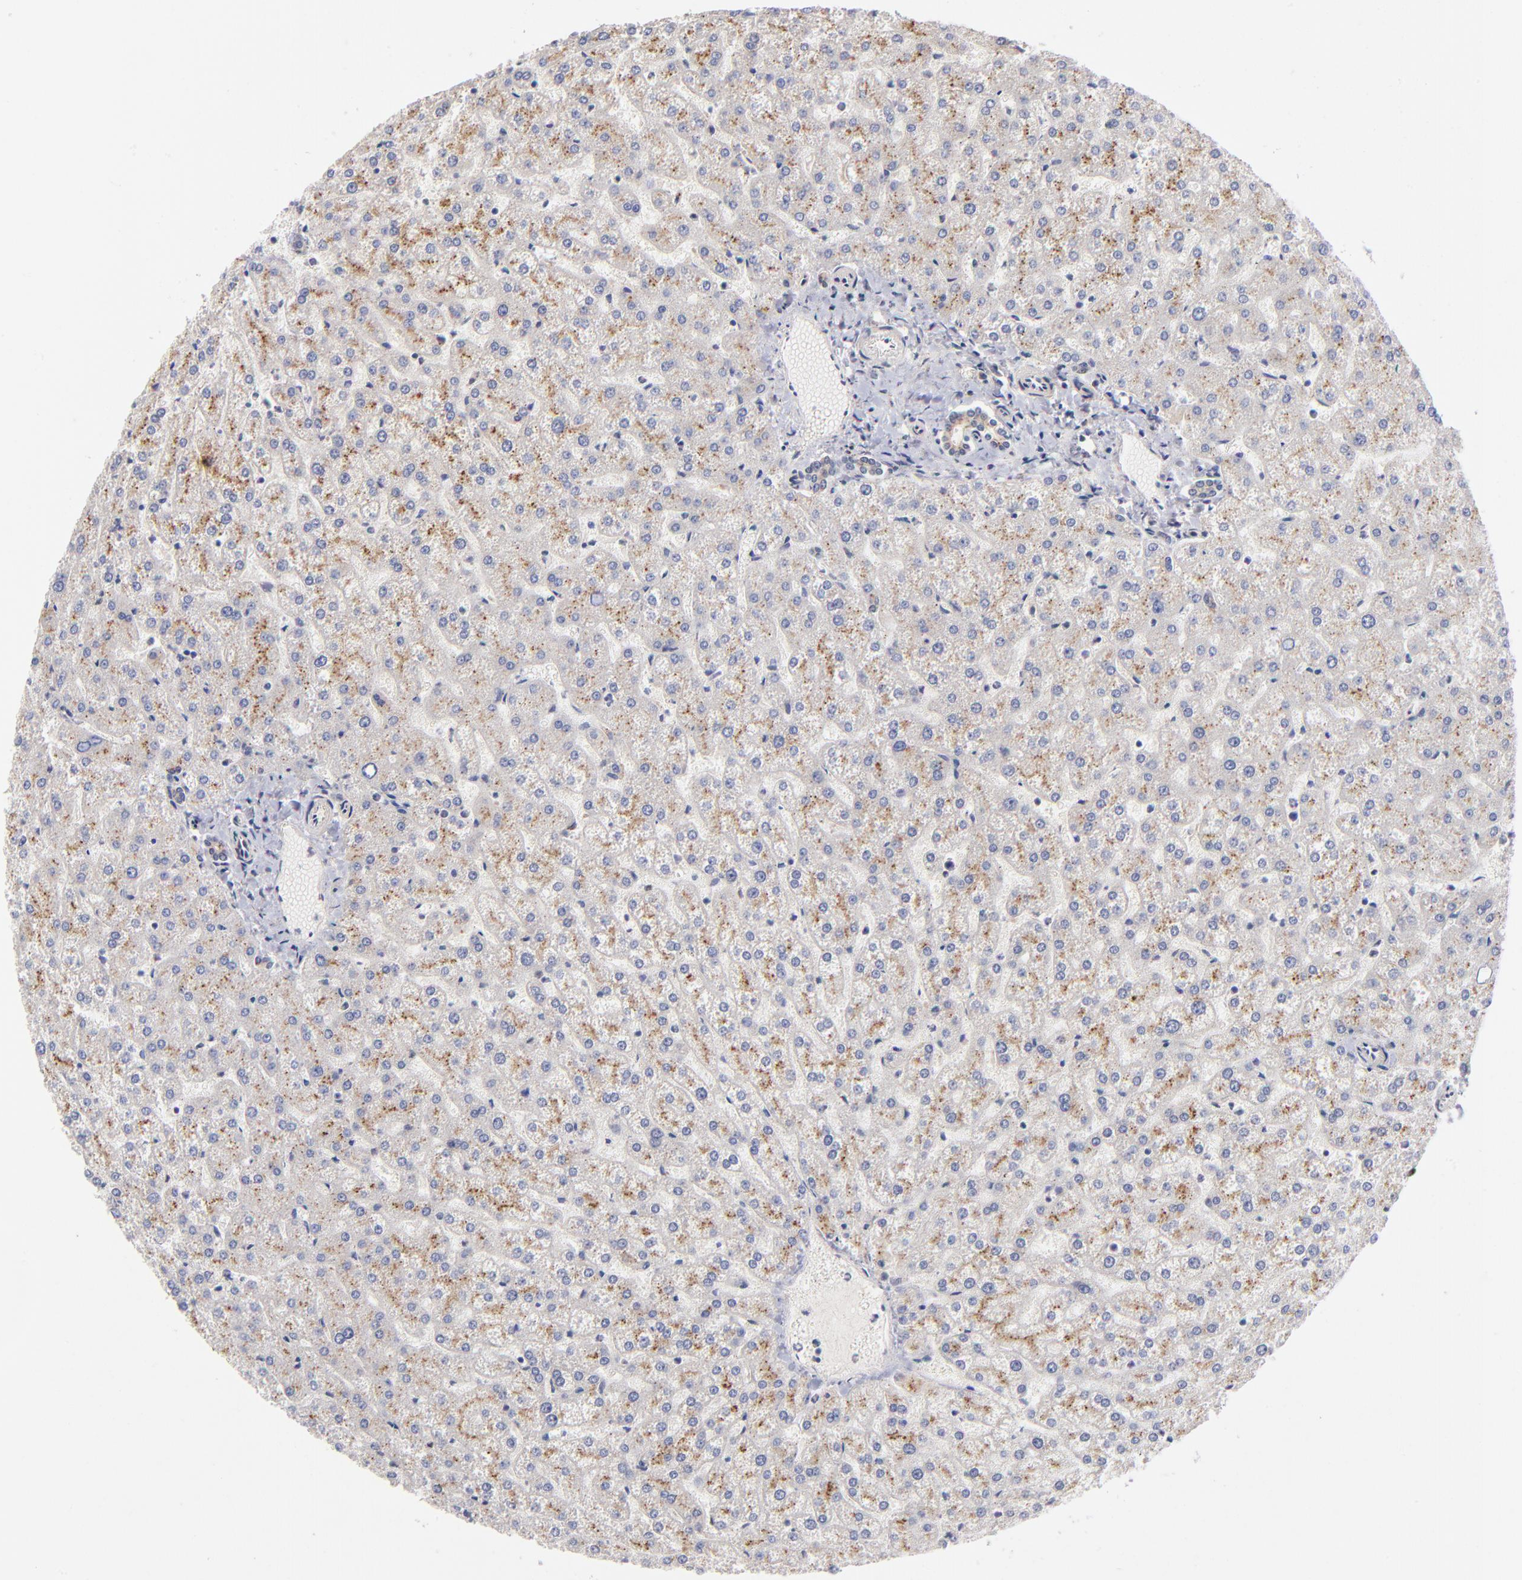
{"staining": {"intensity": "weak", "quantity": ">75%", "location": "cytoplasmic/membranous"}, "tissue": "liver", "cell_type": "Cholangiocytes", "image_type": "normal", "snomed": [{"axis": "morphology", "description": "Normal tissue, NOS"}, {"axis": "topography", "description": "Liver"}], "caption": "Weak cytoplasmic/membranous staining for a protein is identified in approximately >75% of cholangiocytes of benign liver using immunohistochemistry (IHC).", "gene": "GABPA", "patient": {"sex": "female", "age": 32}}